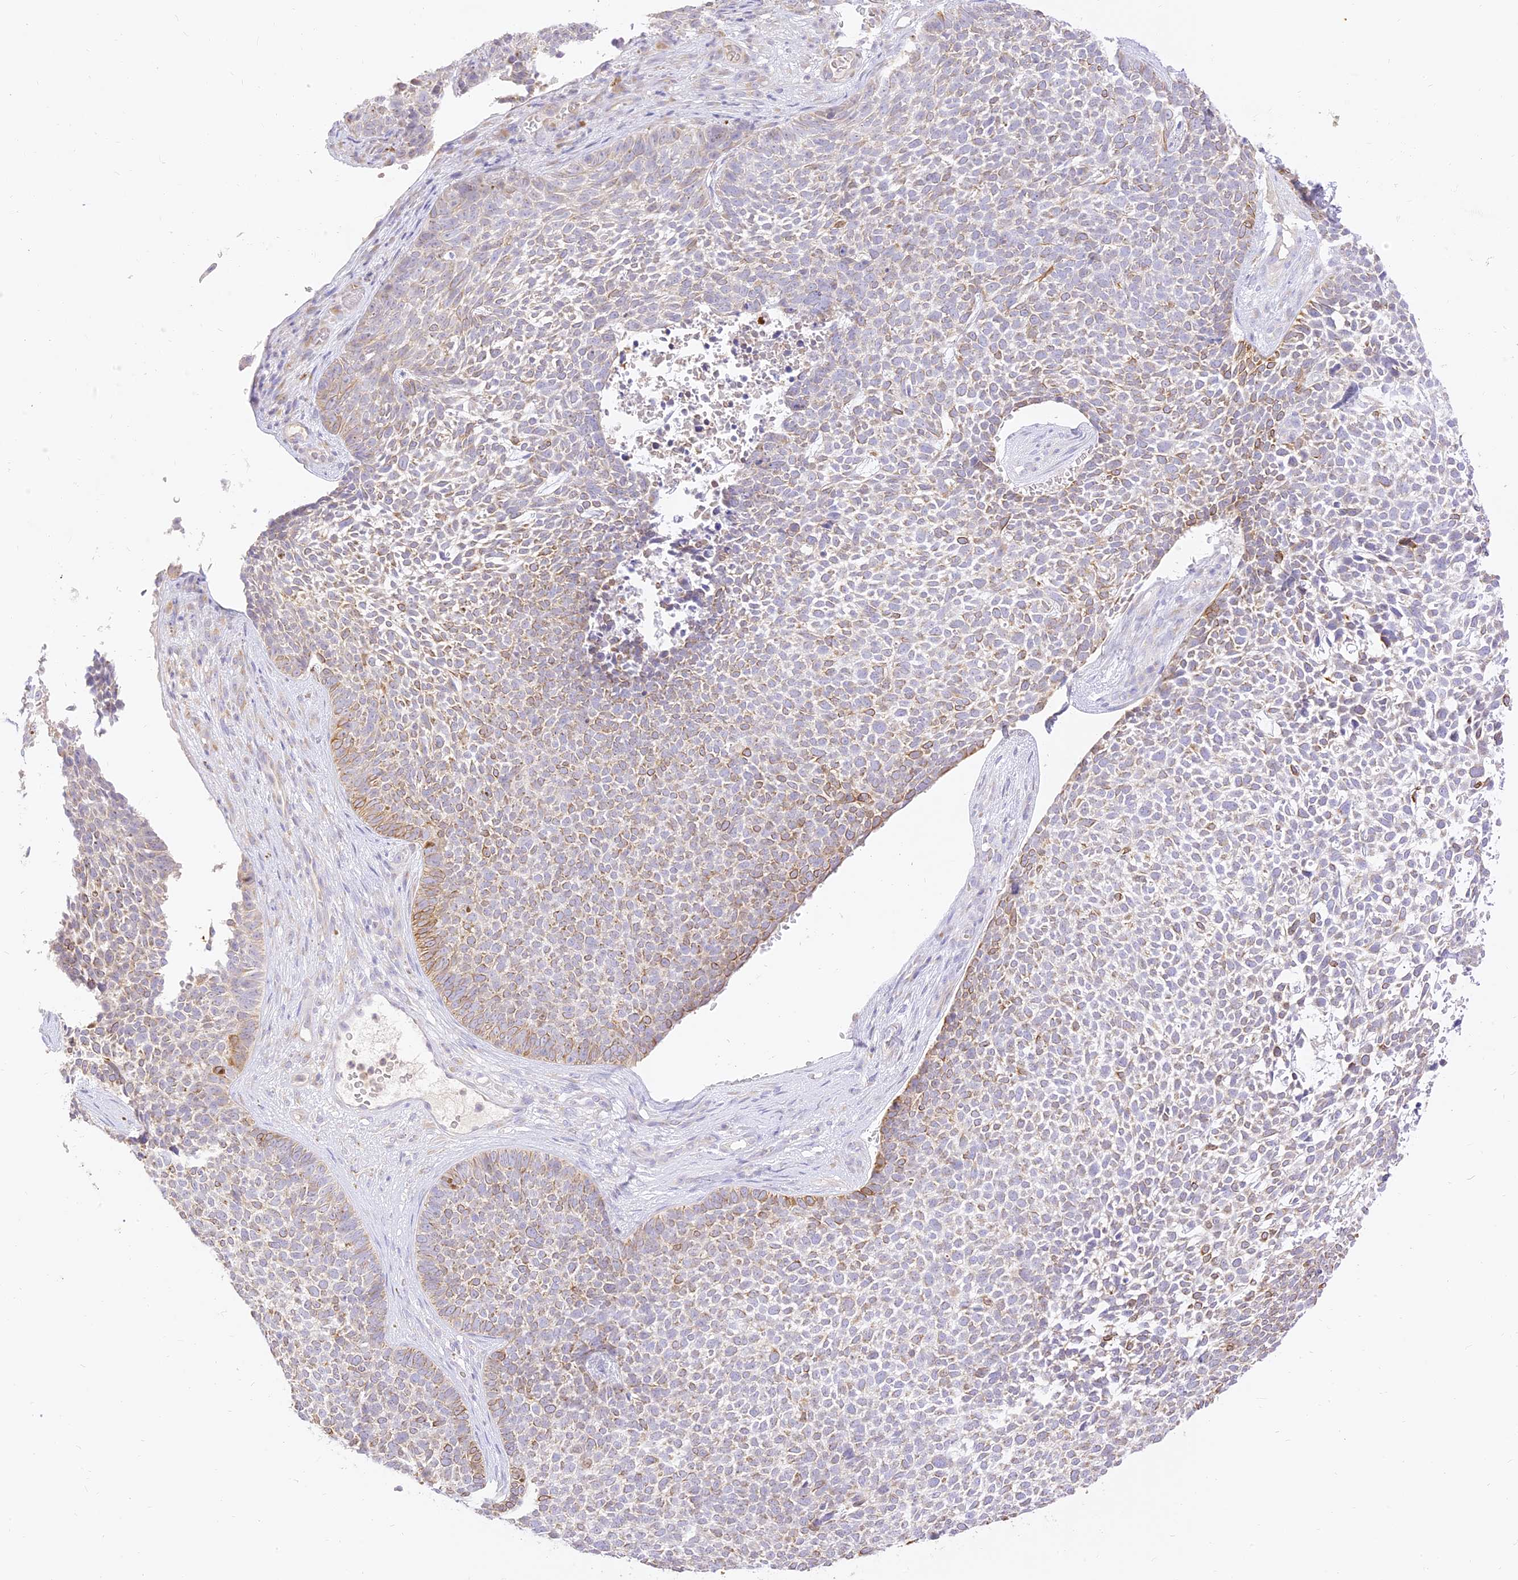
{"staining": {"intensity": "moderate", "quantity": "25%-75%", "location": "cytoplasmic/membranous"}, "tissue": "skin cancer", "cell_type": "Tumor cells", "image_type": "cancer", "snomed": [{"axis": "morphology", "description": "Basal cell carcinoma"}, {"axis": "topography", "description": "Skin"}], "caption": "Tumor cells reveal moderate cytoplasmic/membranous staining in approximately 25%-75% of cells in basal cell carcinoma (skin).", "gene": "SEC13", "patient": {"sex": "female", "age": 84}}